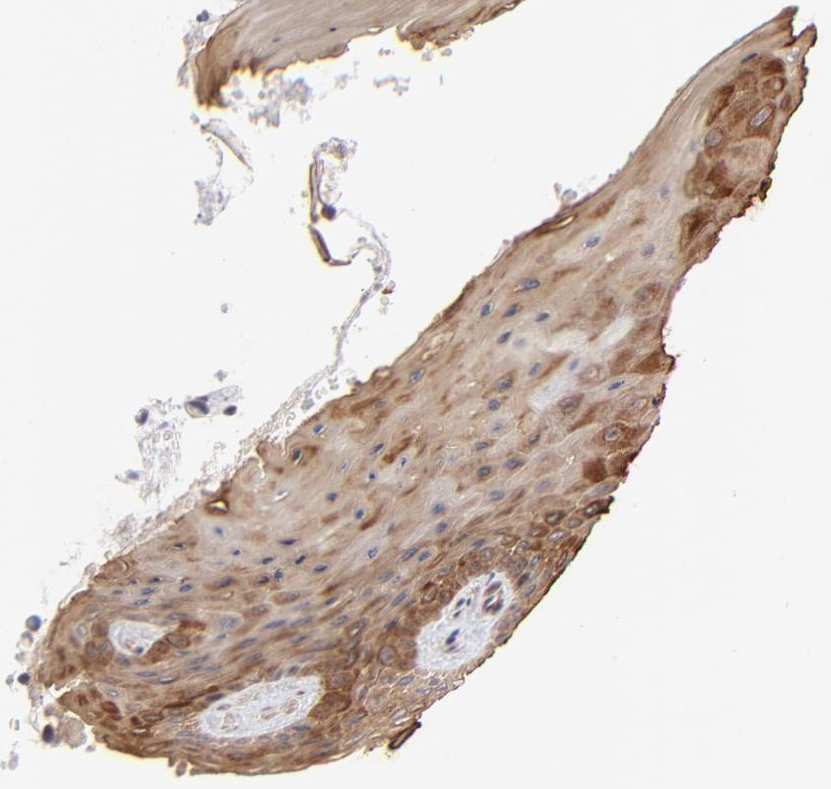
{"staining": {"intensity": "strong", "quantity": ">75%", "location": "cytoplasmic/membranous"}, "tissue": "cervix", "cell_type": "Glandular cells", "image_type": "normal", "snomed": [{"axis": "morphology", "description": "Normal tissue, NOS"}, {"axis": "topography", "description": "Cervix"}], "caption": "The photomicrograph exhibits immunohistochemical staining of normal cervix. There is strong cytoplasmic/membranous positivity is identified in about >75% of glandular cells.", "gene": "TNRC6B", "patient": {"sex": "female", "age": 55}}